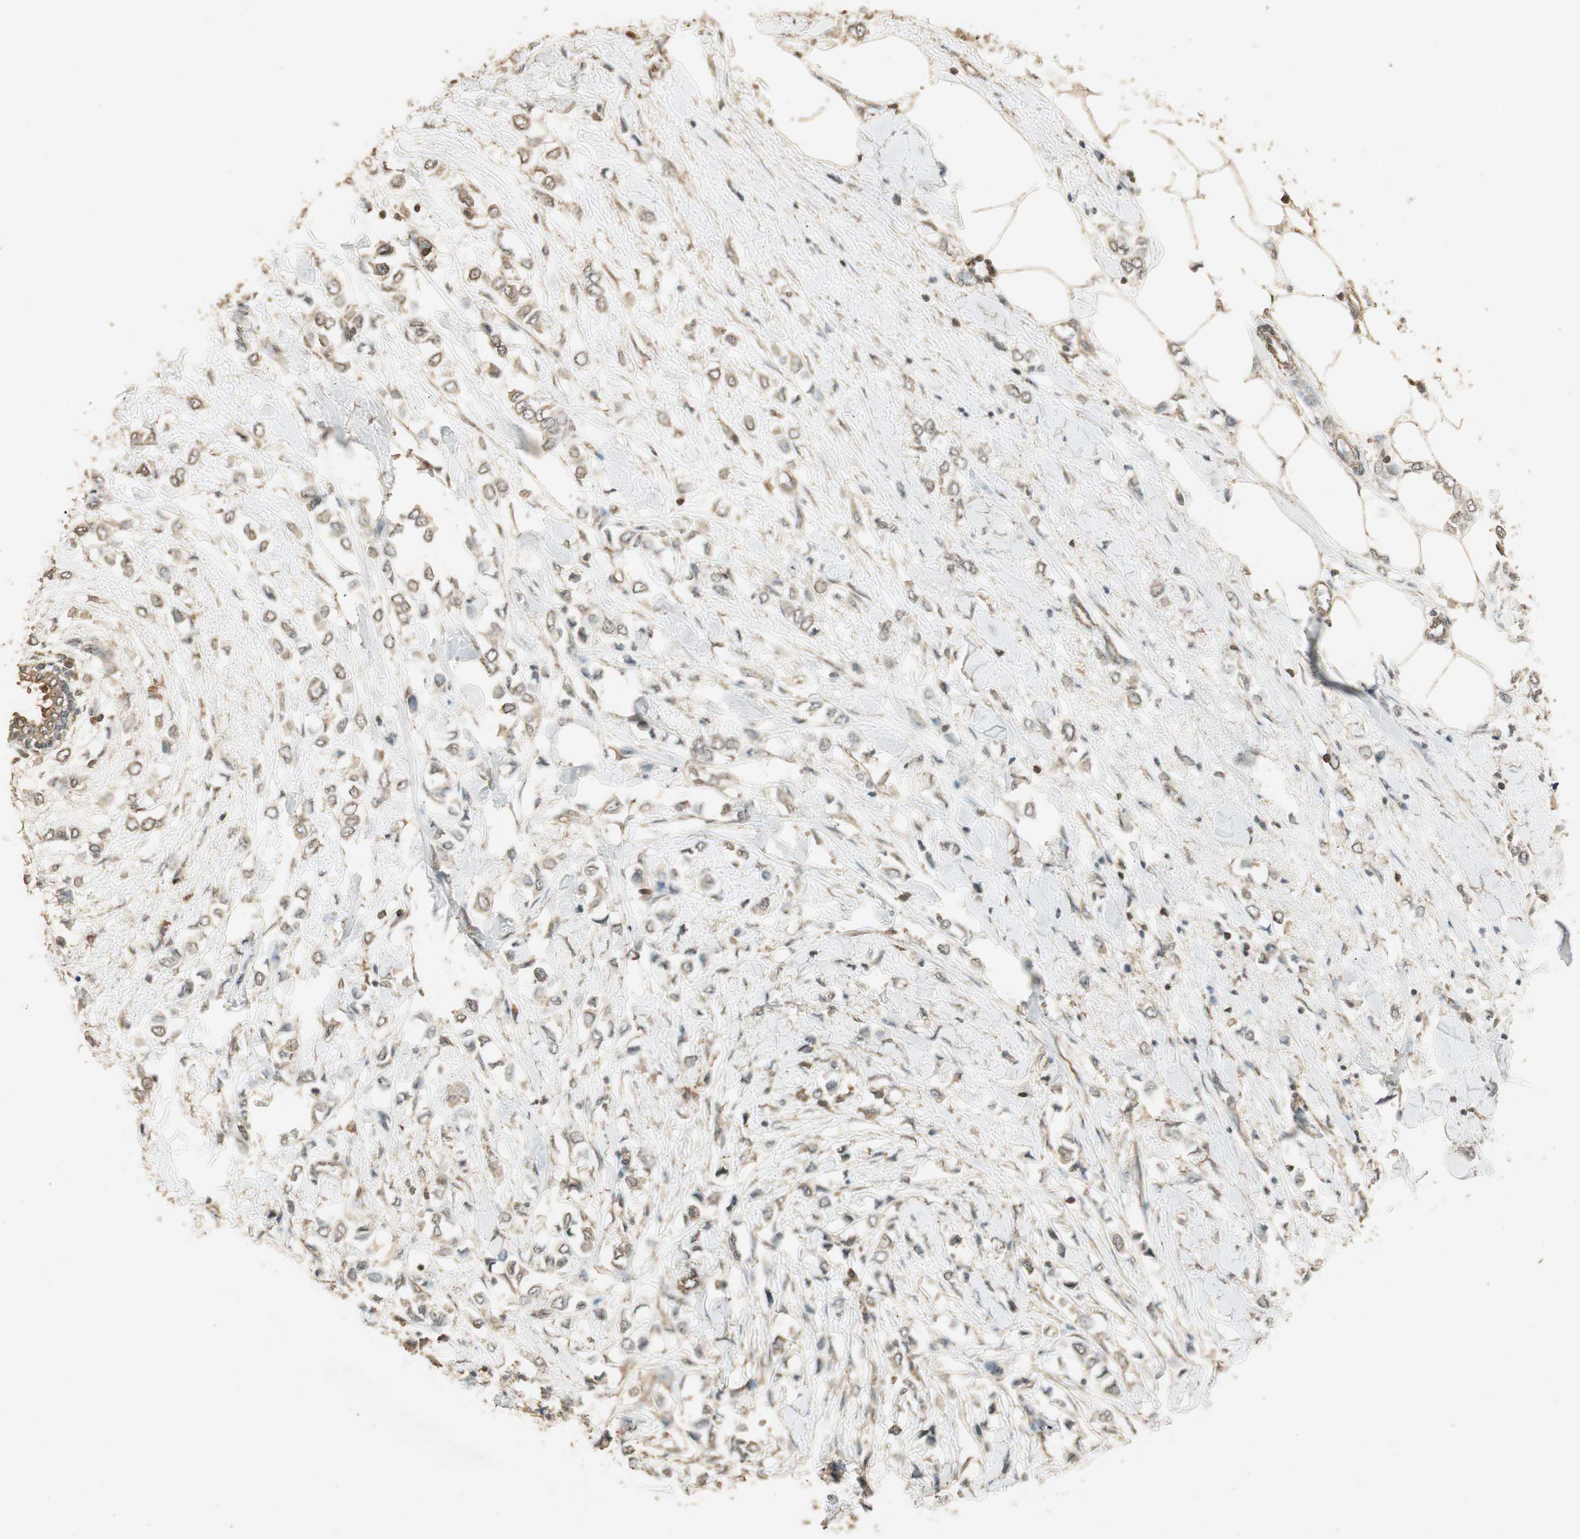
{"staining": {"intensity": "moderate", "quantity": "25%-75%", "location": "cytoplasmic/membranous"}, "tissue": "breast cancer", "cell_type": "Tumor cells", "image_type": "cancer", "snomed": [{"axis": "morphology", "description": "Lobular carcinoma"}, {"axis": "topography", "description": "Breast"}], "caption": "Human lobular carcinoma (breast) stained with a protein marker reveals moderate staining in tumor cells.", "gene": "USP2", "patient": {"sex": "female", "age": 51}}